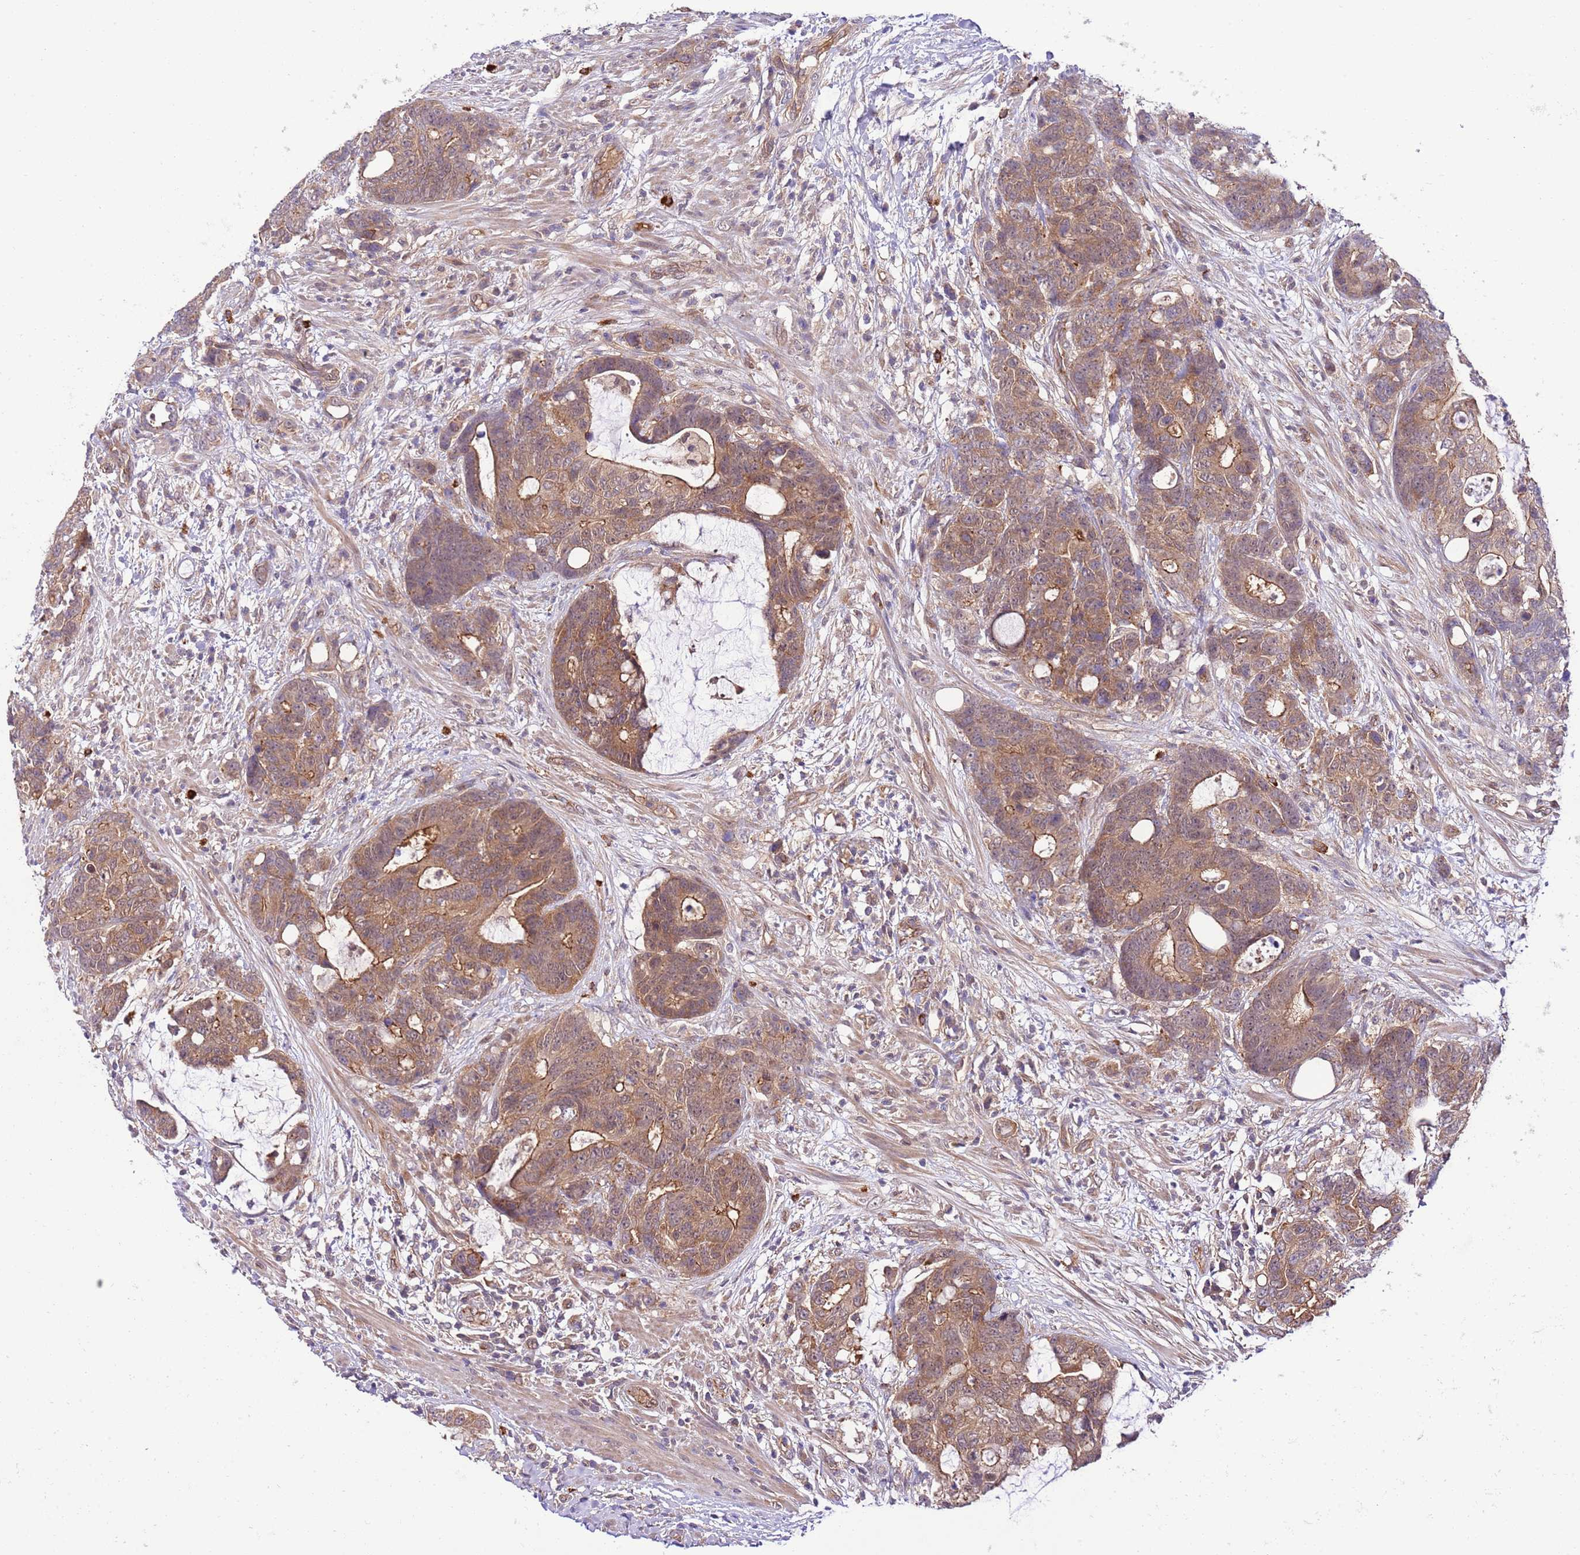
{"staining": {"intensity": "moderate", "quantity": ">75%", "location": "cytoplasmic/membranous"}, "tissue": "colorectal cancer", "cell_type": "Tumor cells", "image_type": "cancer", "snomed": [{"axis": "morphology", "description": "Adenocarcinoma, NOS"}, {"axis": "topography", "description": "Colon"}], "caption": "Protein expression by immunohistochemistry (IHC) demonstrates moderate cytoplasmic/membranous staining in about >75% of tumor cells in colorectal cancer (adenocarcinoma).", "gene": "DONSON", "patient": {"sex": "female", "age": 82}}